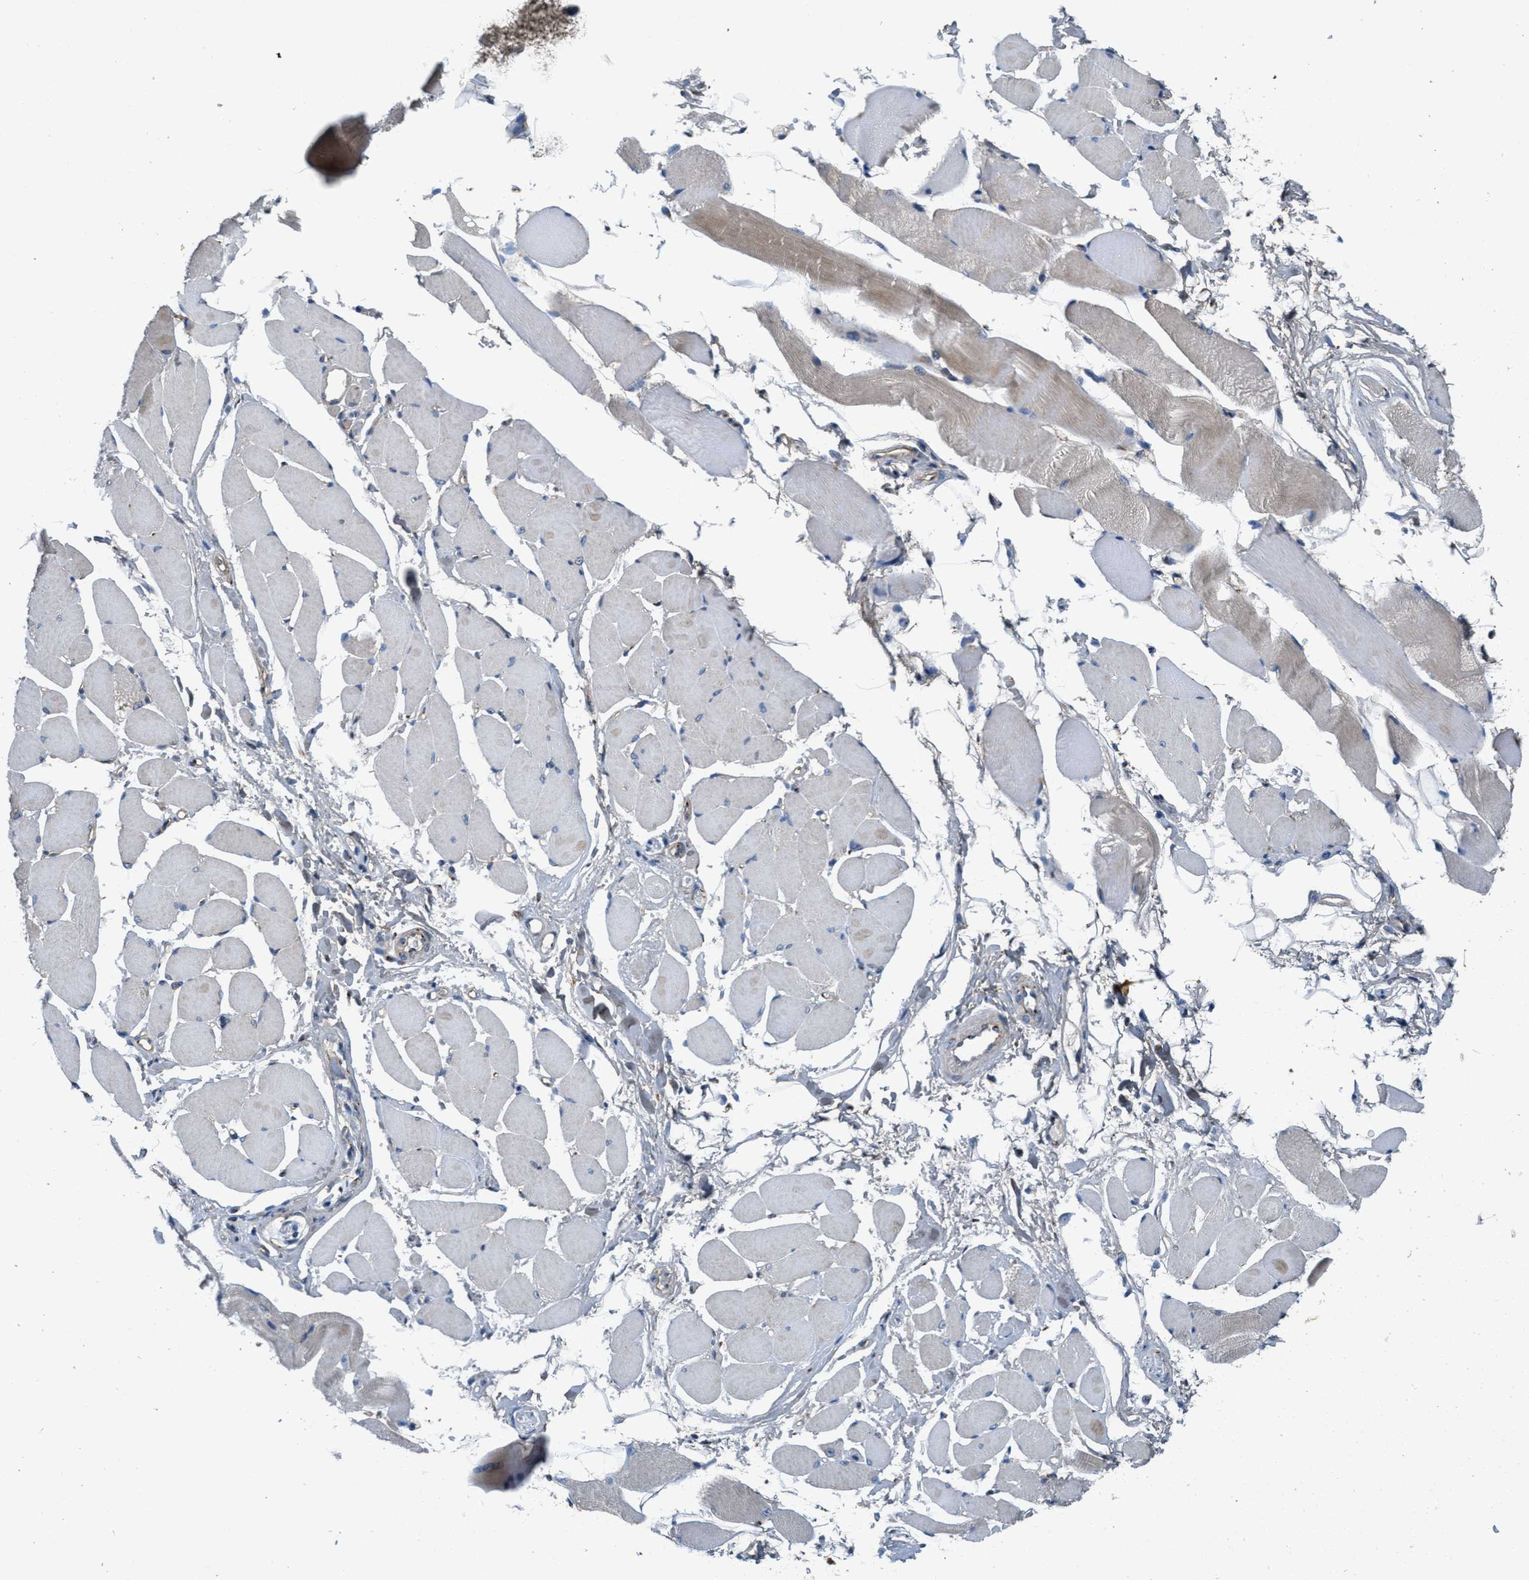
{"staining": {"intensity": "weak", "quantity": "25%-75%", "location": "cytoplasmic/membranous"}, "tissue": "skeletal muscle", "cell_type": "Myocytes", "image_type": "normal", "snomed": [{"axis": "morphology", "description": "Normal tissue, NOS"}, {"axis": "topography", "description": "Skeletal muscle"}, {"axis": "topography", "description": "Peripheral nerve tissue"}], "caption": "Immunohistochemical staining of benign skeletal muscle reveals weak cytoplasmic/membranous protein expression in approximately 25%-75% of myocytes. (Stains: DAB (3,3'-diaminobenzidine) in brown, nuclei in blue, Microscopy: brightfield microscopy at high magnification).", "gene": "ZNF70", "patient": {"sex": "female", "age": 84}}